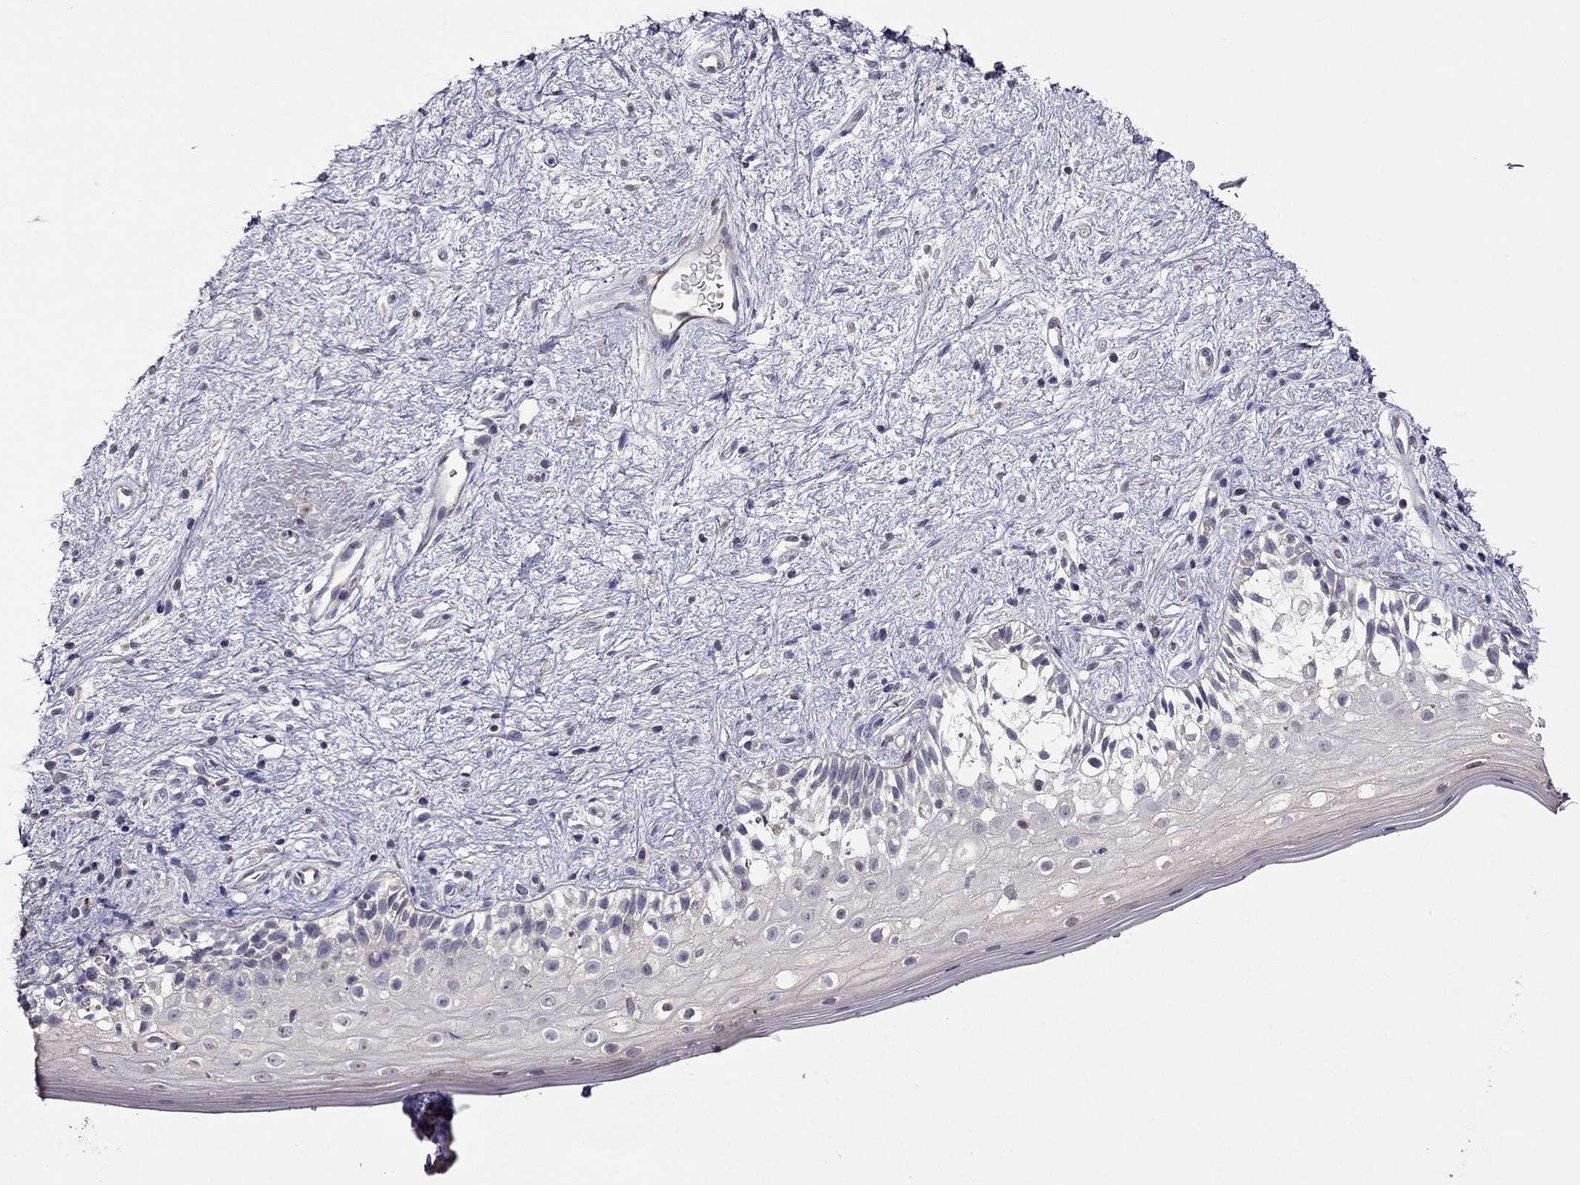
{"staining": {"intensity": "negative", "quantity": "none", "location": "none"}, "tissue": "vagina", "cell_type": "Squamous epithelial cells", "image_type": "normal", "snomed": [{"axis": "morphology", "description": "Normal tissue, NOS"}, {"axis": "topography", "description": "Vagina"}], "caption": "IHC of normal vagina reveals no positivity in squamous epithelial cells.", "gene": "RFLNB", "patient": {"sex": "female", "age": 47}}